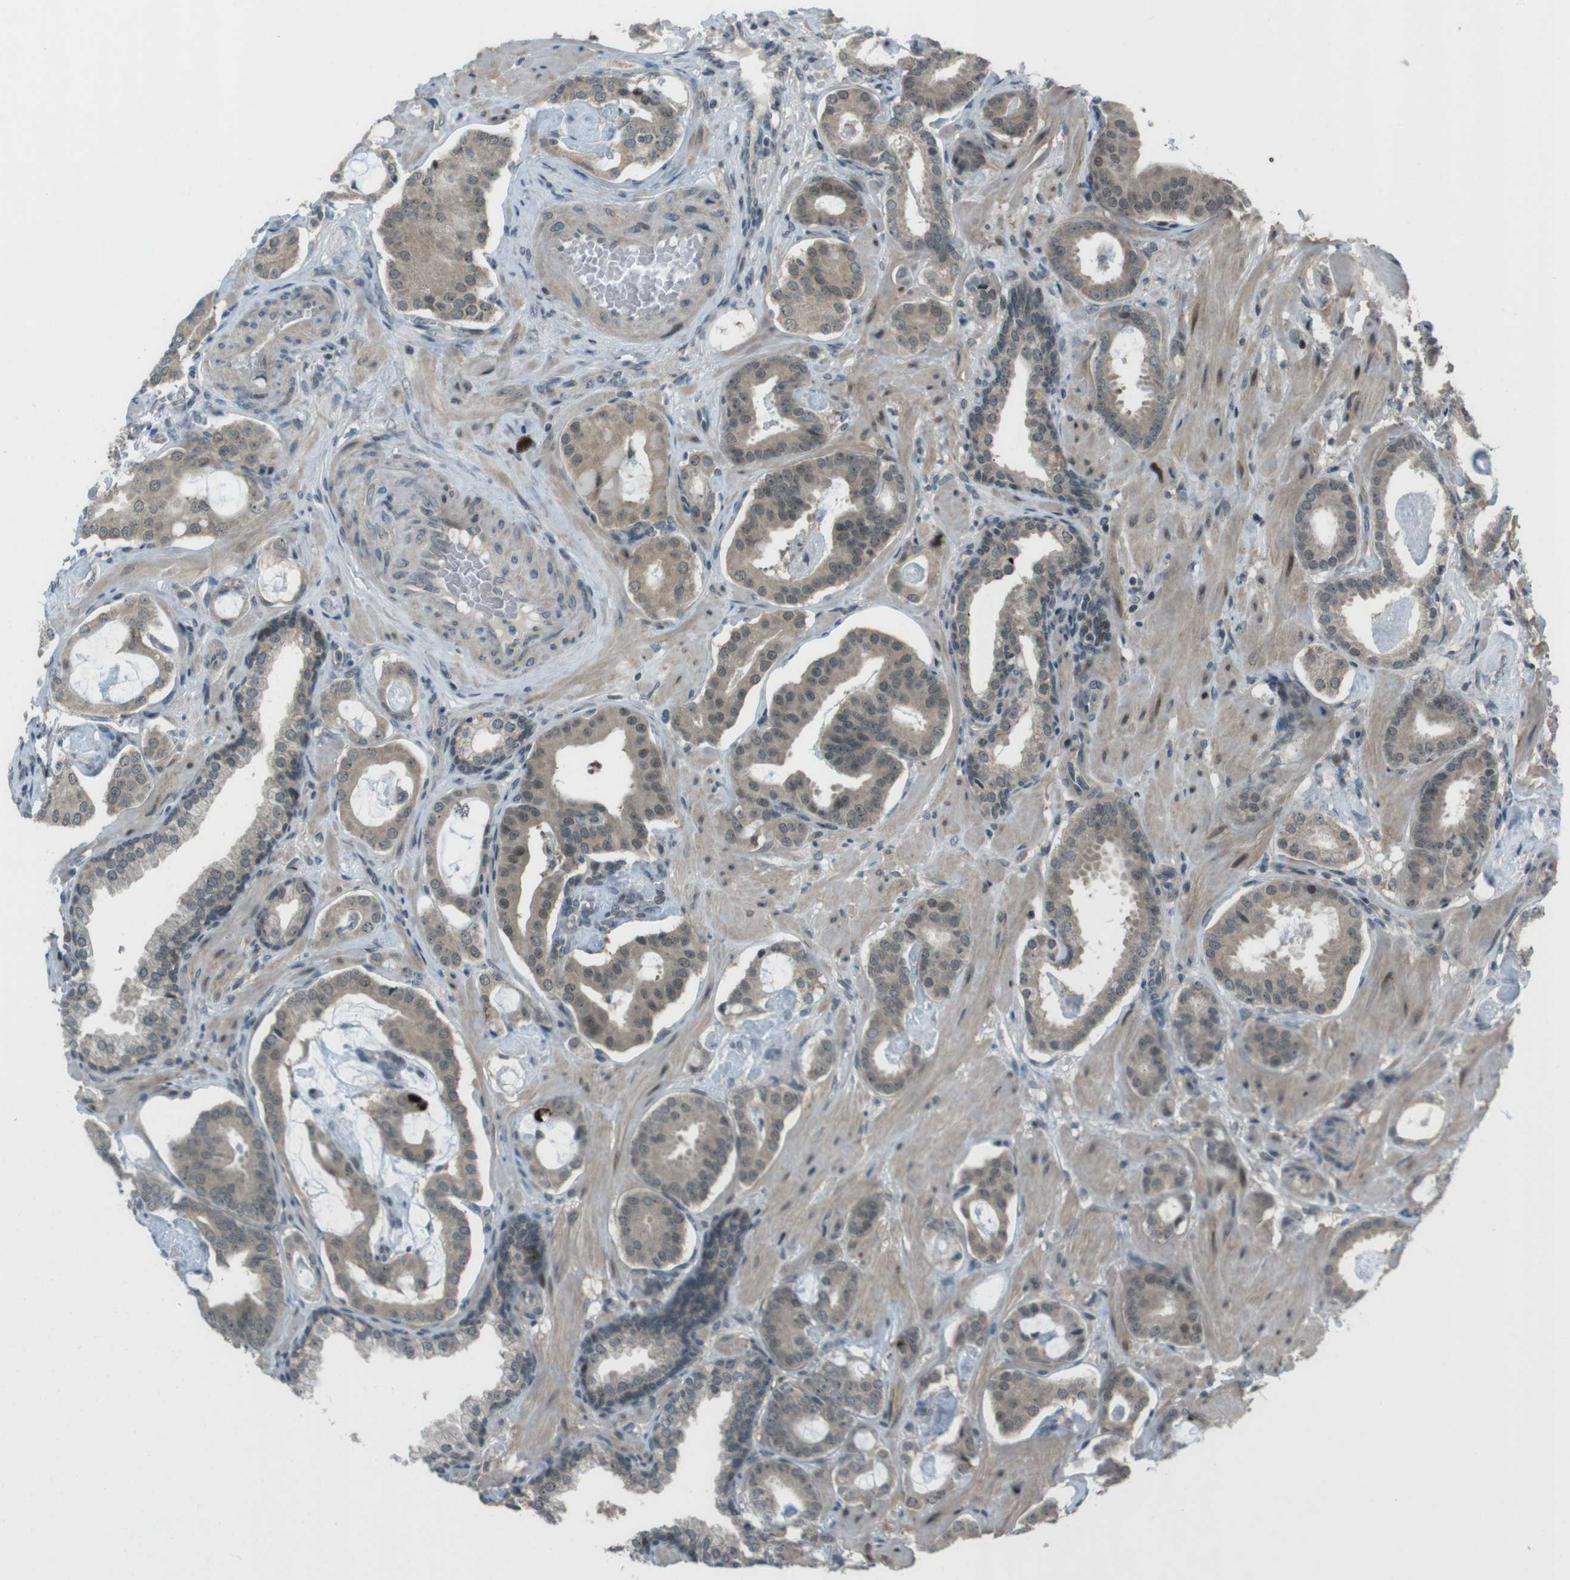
{"staining": {"intensity": "weak", "quantity": ">75%", "location": "cytoplasmic/membranous"}, "tissue": "prostate cancer", "cell_type": "Tumor cells", "image_type": "cancer", "snomed": [{"axis": "morphology", "description": "Adenocarcinoma, Low grade"}, {"axis": "topography", "description": "Prostate"}], "caption": "Immunohistochemical staining of prostate cancer displays low levels of weak cytoplasmic/membranous positivity in approximately >75% of tumor cells. The protein is shown in brown color, while the nuclei are stained blue.", "gene": "SLITRK5", "patient": {"sex": "male", "age": 53}}